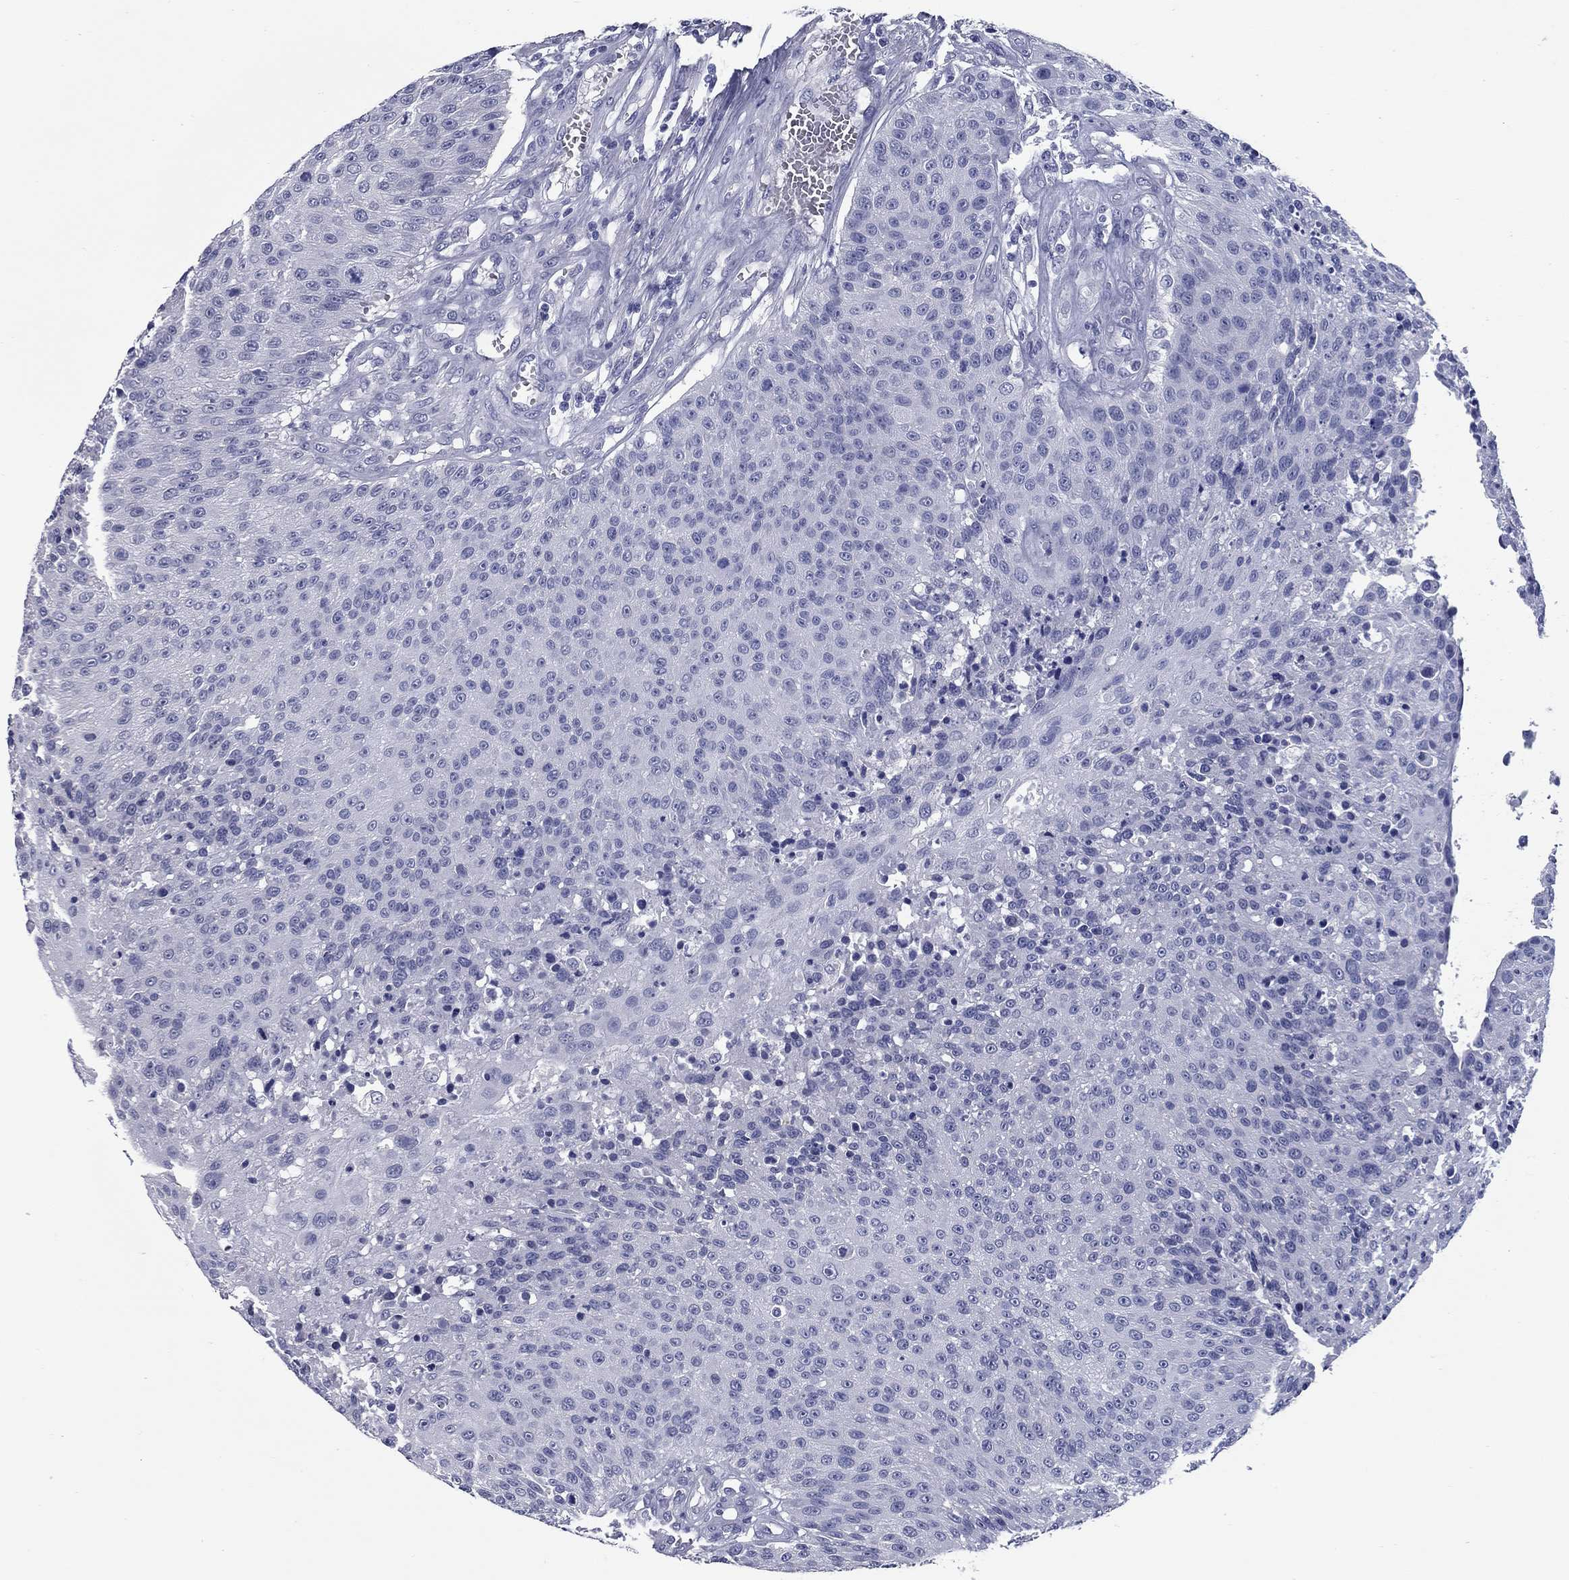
{"staining": {"intensity": "negative", "quantity": "none", "location": "none"}, "tissue": "urothelial cancer", "cell_type": "Tumor cells", "image_type": "cancer", "snomed": [{"axis": "morphology", "description": "Urothelial carcinoma, NOS"}, {"axis": "topography", "description": "Urinary bladder"}], "caption": "Photomicrograph shows no significant protein staining in tumor cells of transitional cell carcinoma.", "gene": "KIRREL2", "patient": {"sex": "male", "age": 55}}